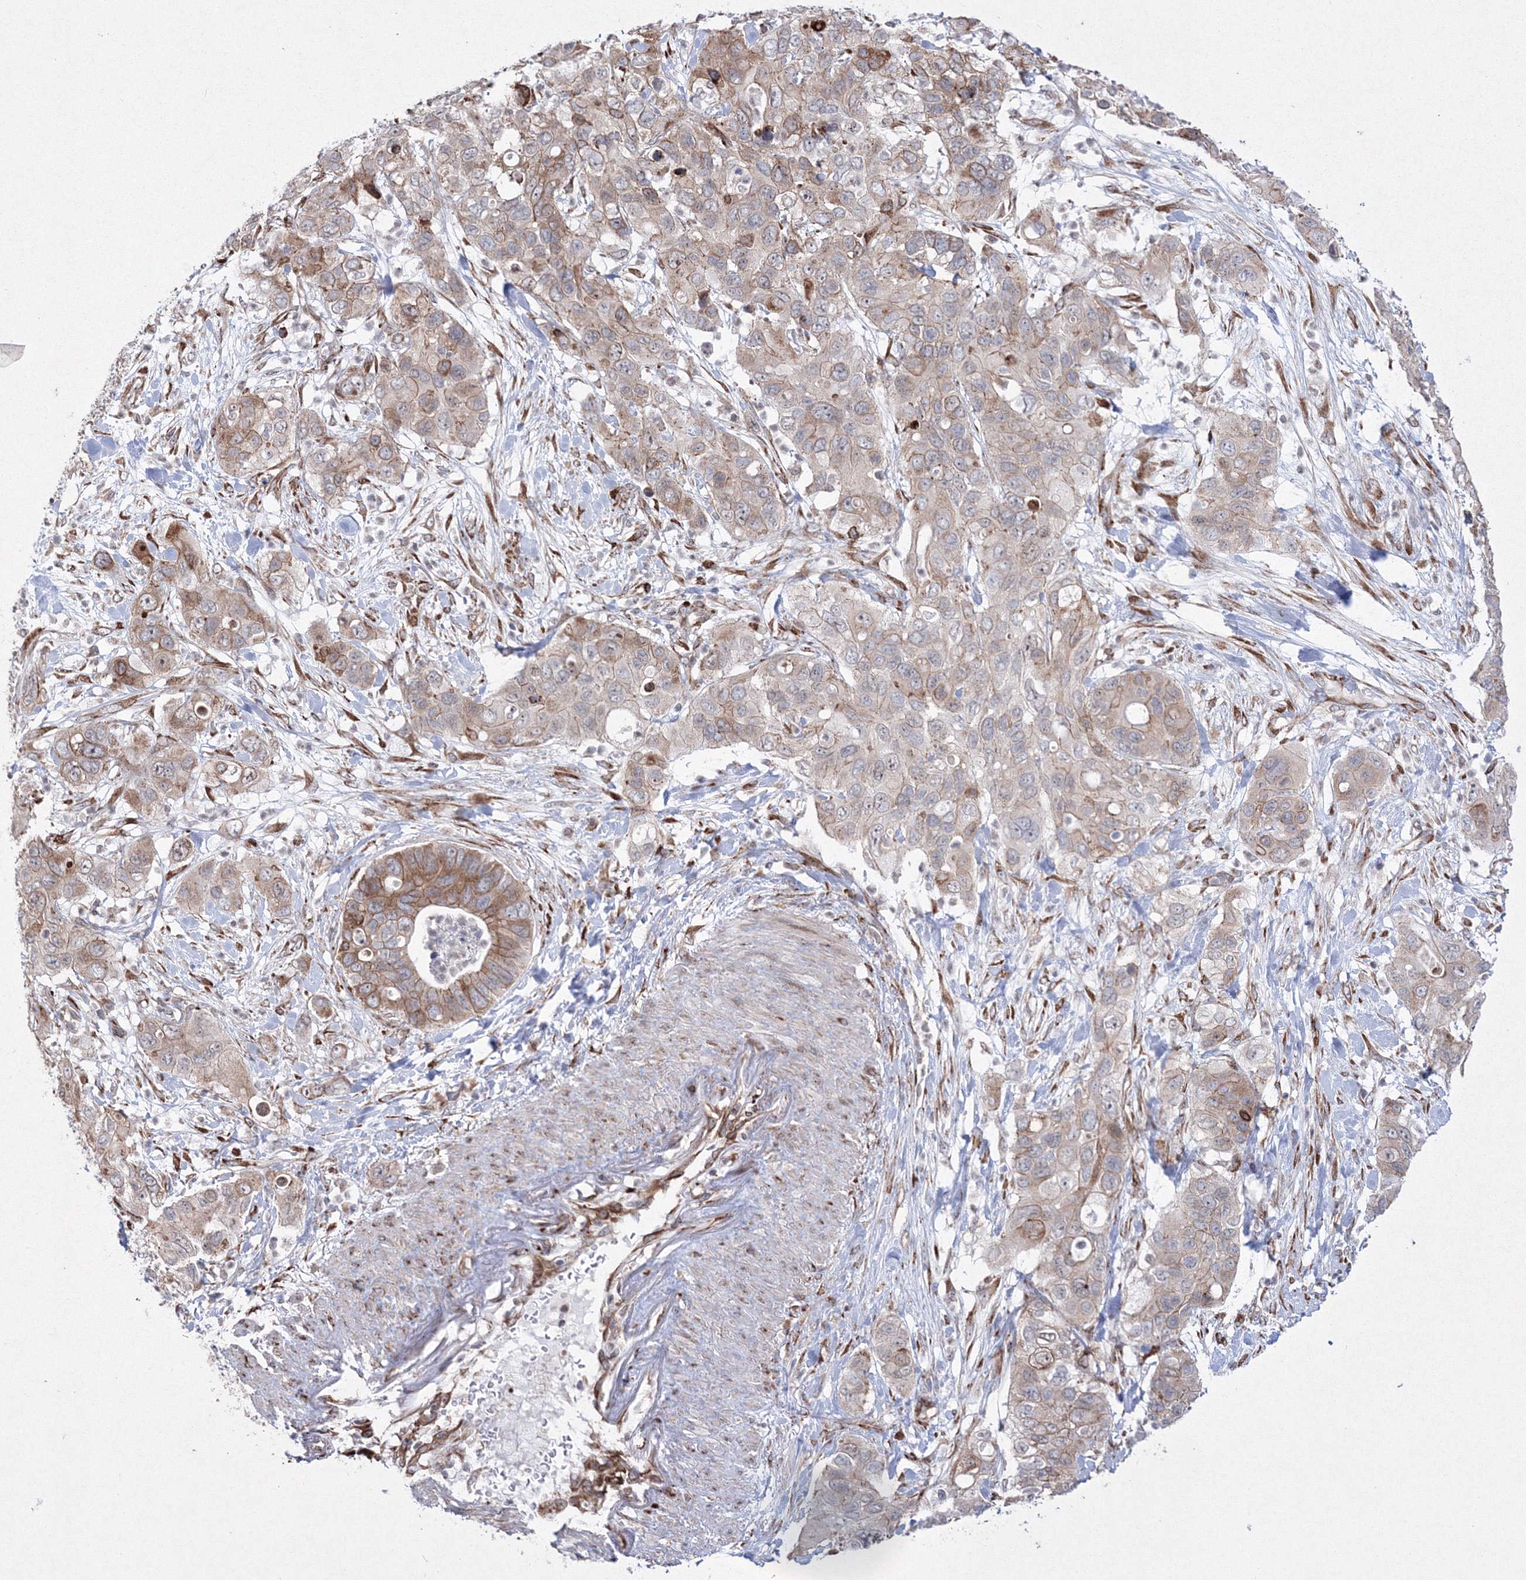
{"staining": {"intensity": "moderate", "quantity": "25%-75%", "location": "cytoplasmic/membranous"}, "tissue": "pancreatic cancer", "cell_type": "Tumor cells", "image_type": "cancer", "snomed": [{"axis": "morphology", "description": "Adenocarcinoma, NOS"}, {"axis": "topography", "description": "Pancreas"}], "caption": "Protein staining displays moderate cytoplasmic/membranous expression in about 25%-75% of tumor cells in pancreatic cancer. The staining is performed using DAB (3,3'-diaminobenzidine) brown chromogen to label protein expression. The nuclei are counter-stained blue using hematoxylin.", "gene": "EFCAB12", "patient": {"sex": "female", "age": 71}}